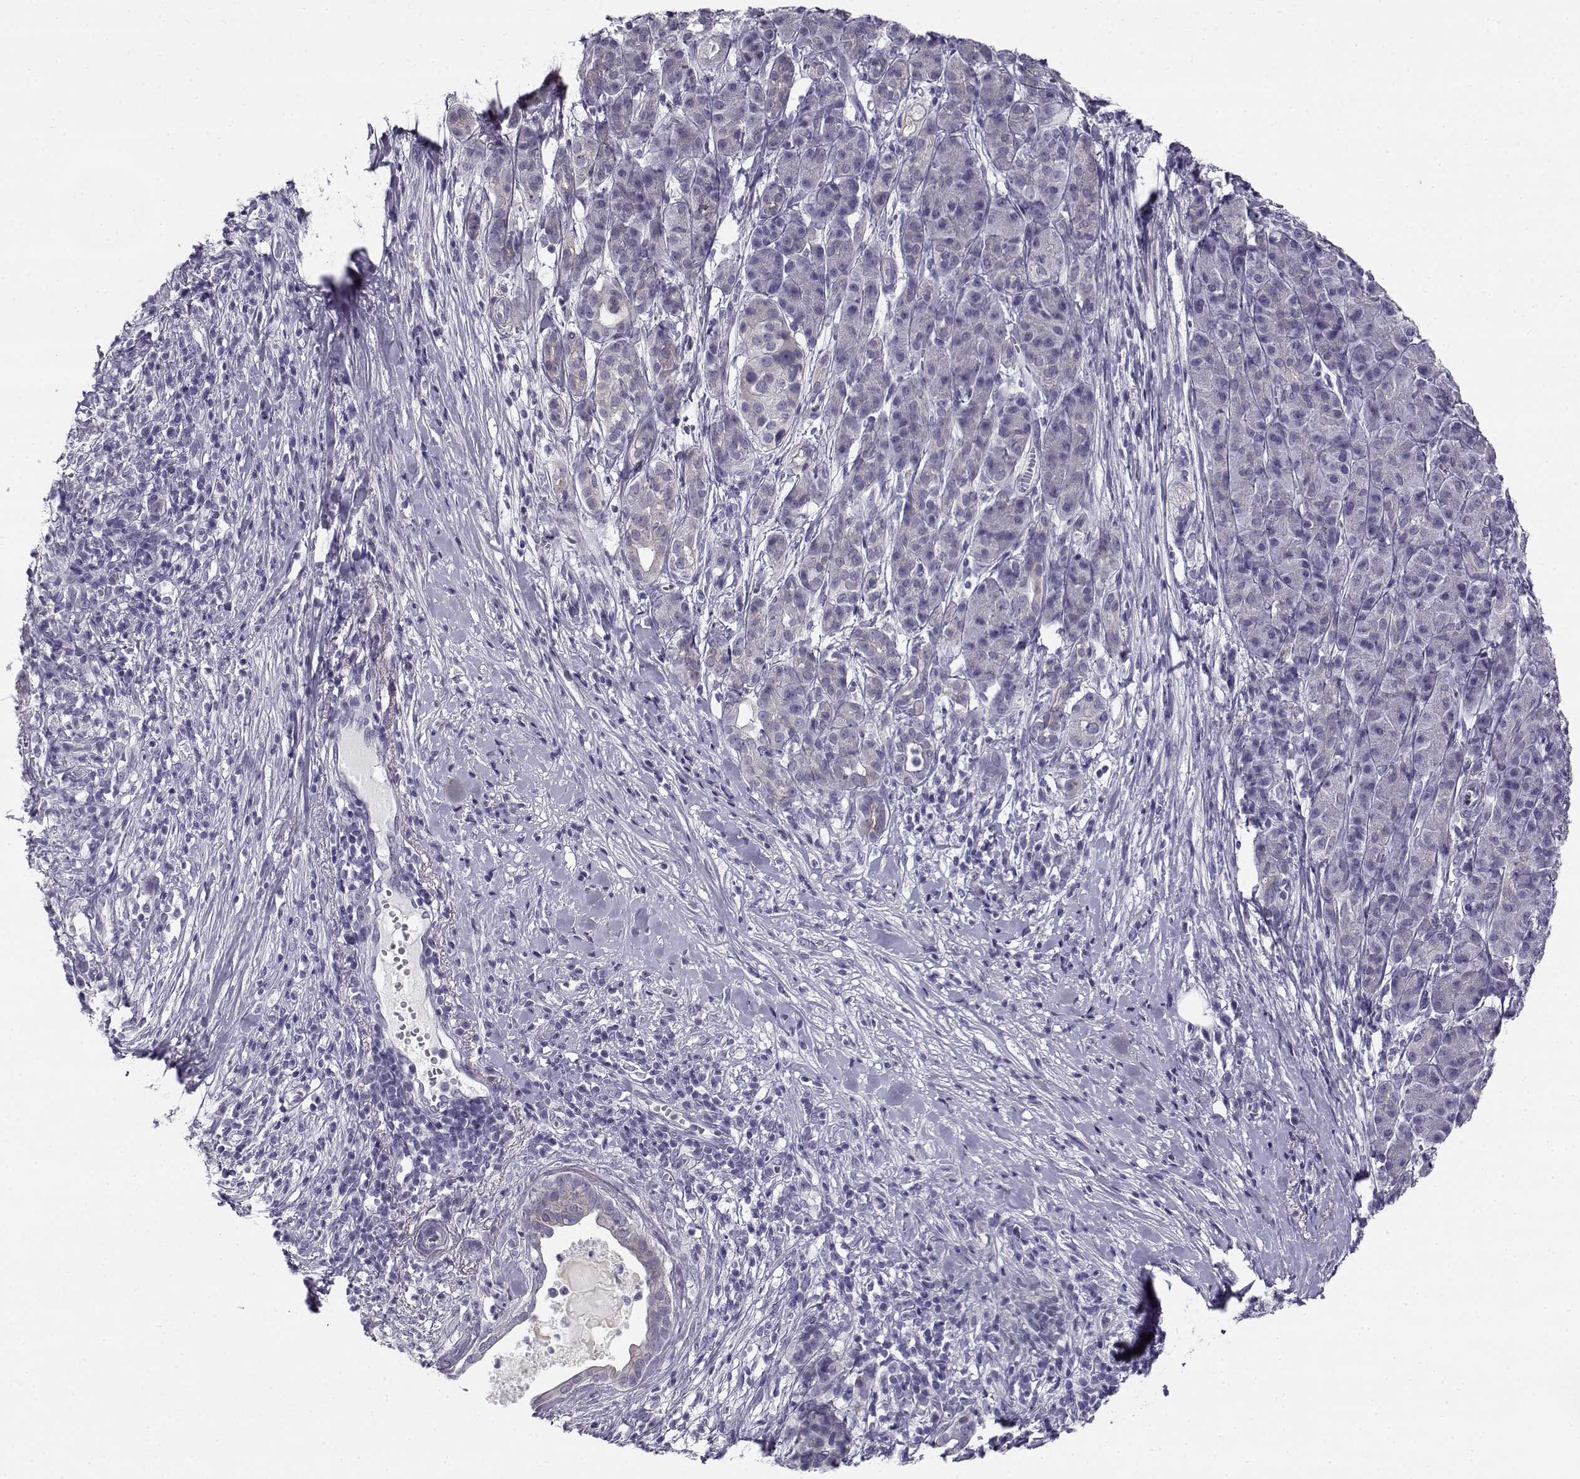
{"staining": {"intensity": "negative", "quantity": "none", "location": "none"}, "tissue": "pancreatic cancer", "cell_type": "Tumor cells", "image_type": "cancer", "snomed": [{"axis": "morphology", "description": "Adenocarcinoma, NOS"}, {"axis": "topography", "description": "Pancreas"}], "caption": "A high-resolution micrograph shows immunohistochemistry (IHC) staining of adenocarcinoma (pancreatic), which exhibits no significant staining in tumor cells.", "gene": "CREB3L3", "patient": {"sex": "male", "age": 61}}